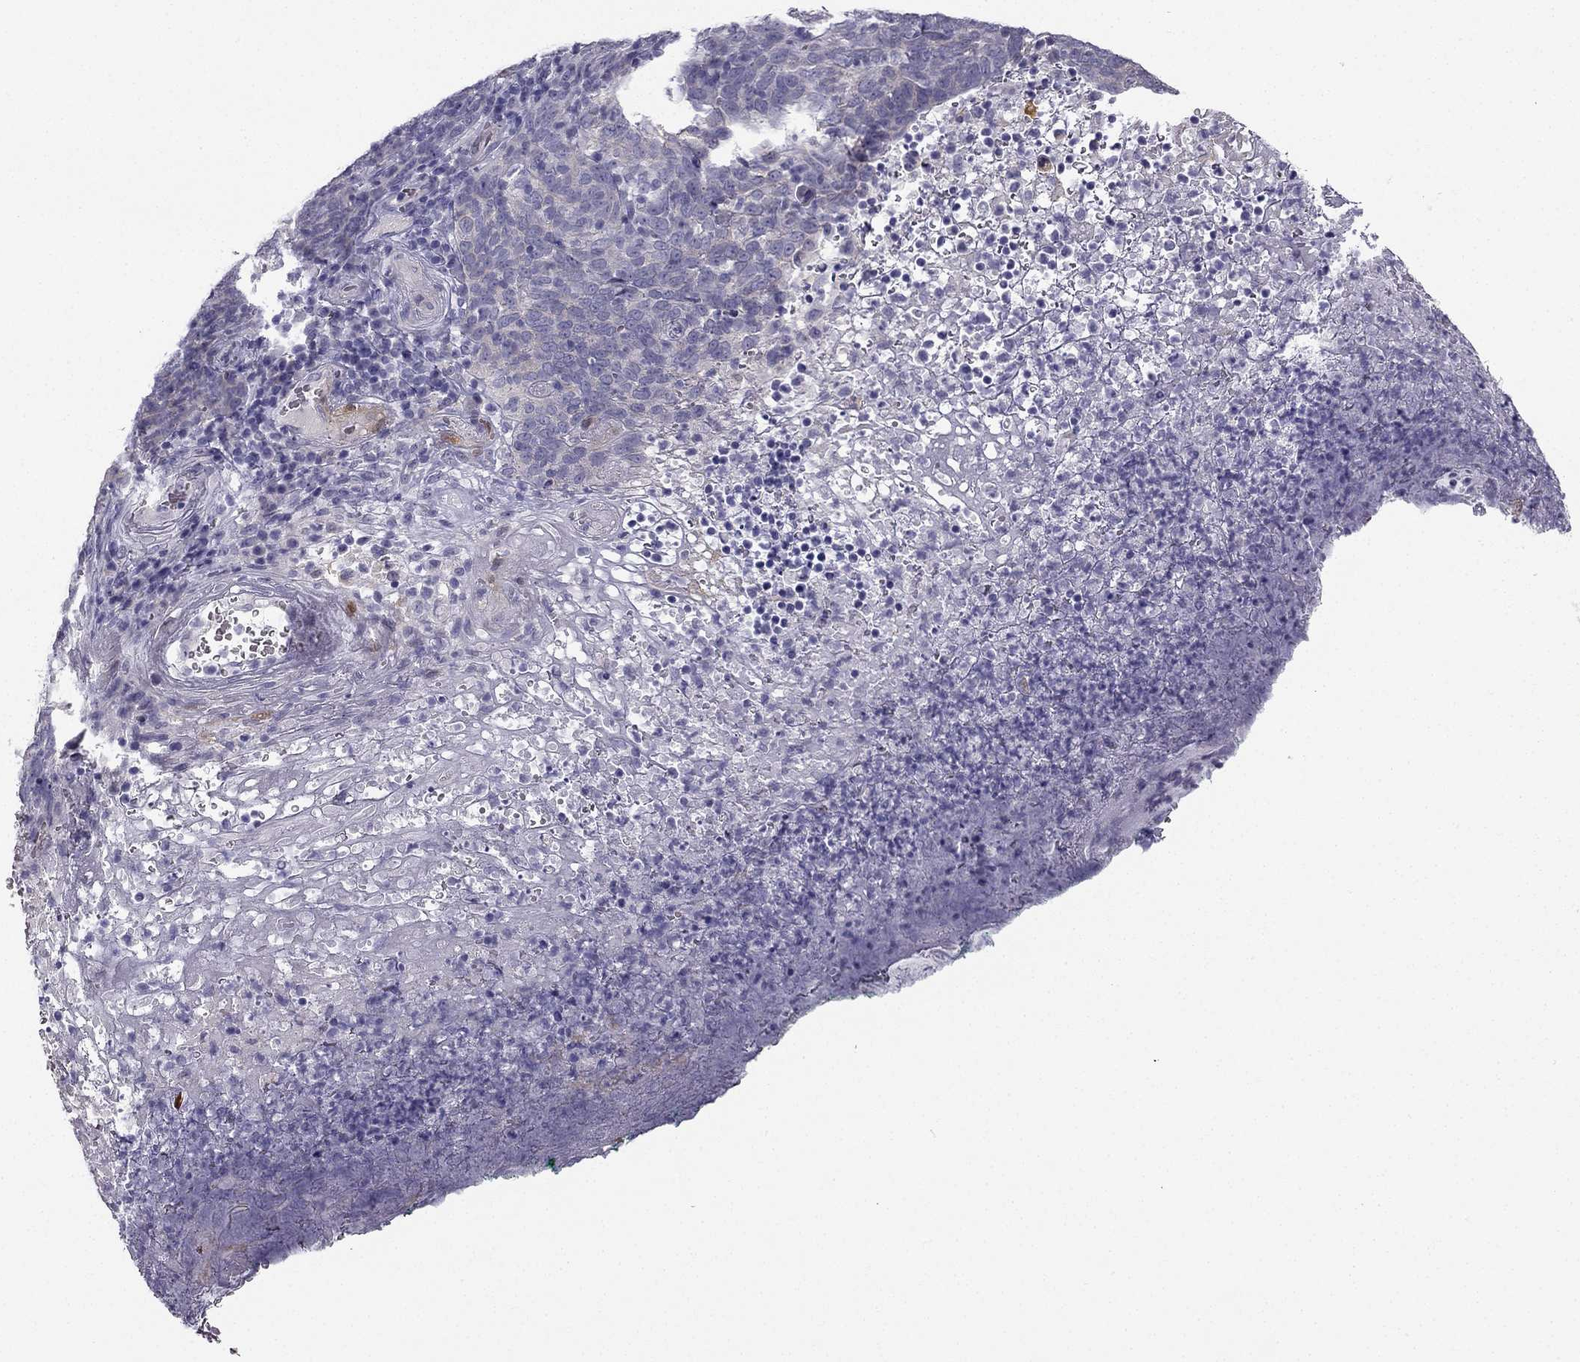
{"staining": {"intensity": "negative", "quantity": "none", "location": "none"}, "tissue": "skin cancer", "cell_type": "Tumor cells", "image_type": "cancer", "snomed": [{"axis": "morphology", "description": "Squamous cell carcinoma, NOS"}, {"axis": "topography", "description": "Skin"}, {"axis": "topography", "description": "Anal"}], "caption": "Human squamous cell carcinoma (skin) stained for a protein using immunohistochemistry (IHC) demonstrates no expression in tumor cells.", "gene": "NQO1", "patient": {"sex": "female", "age": 51}}